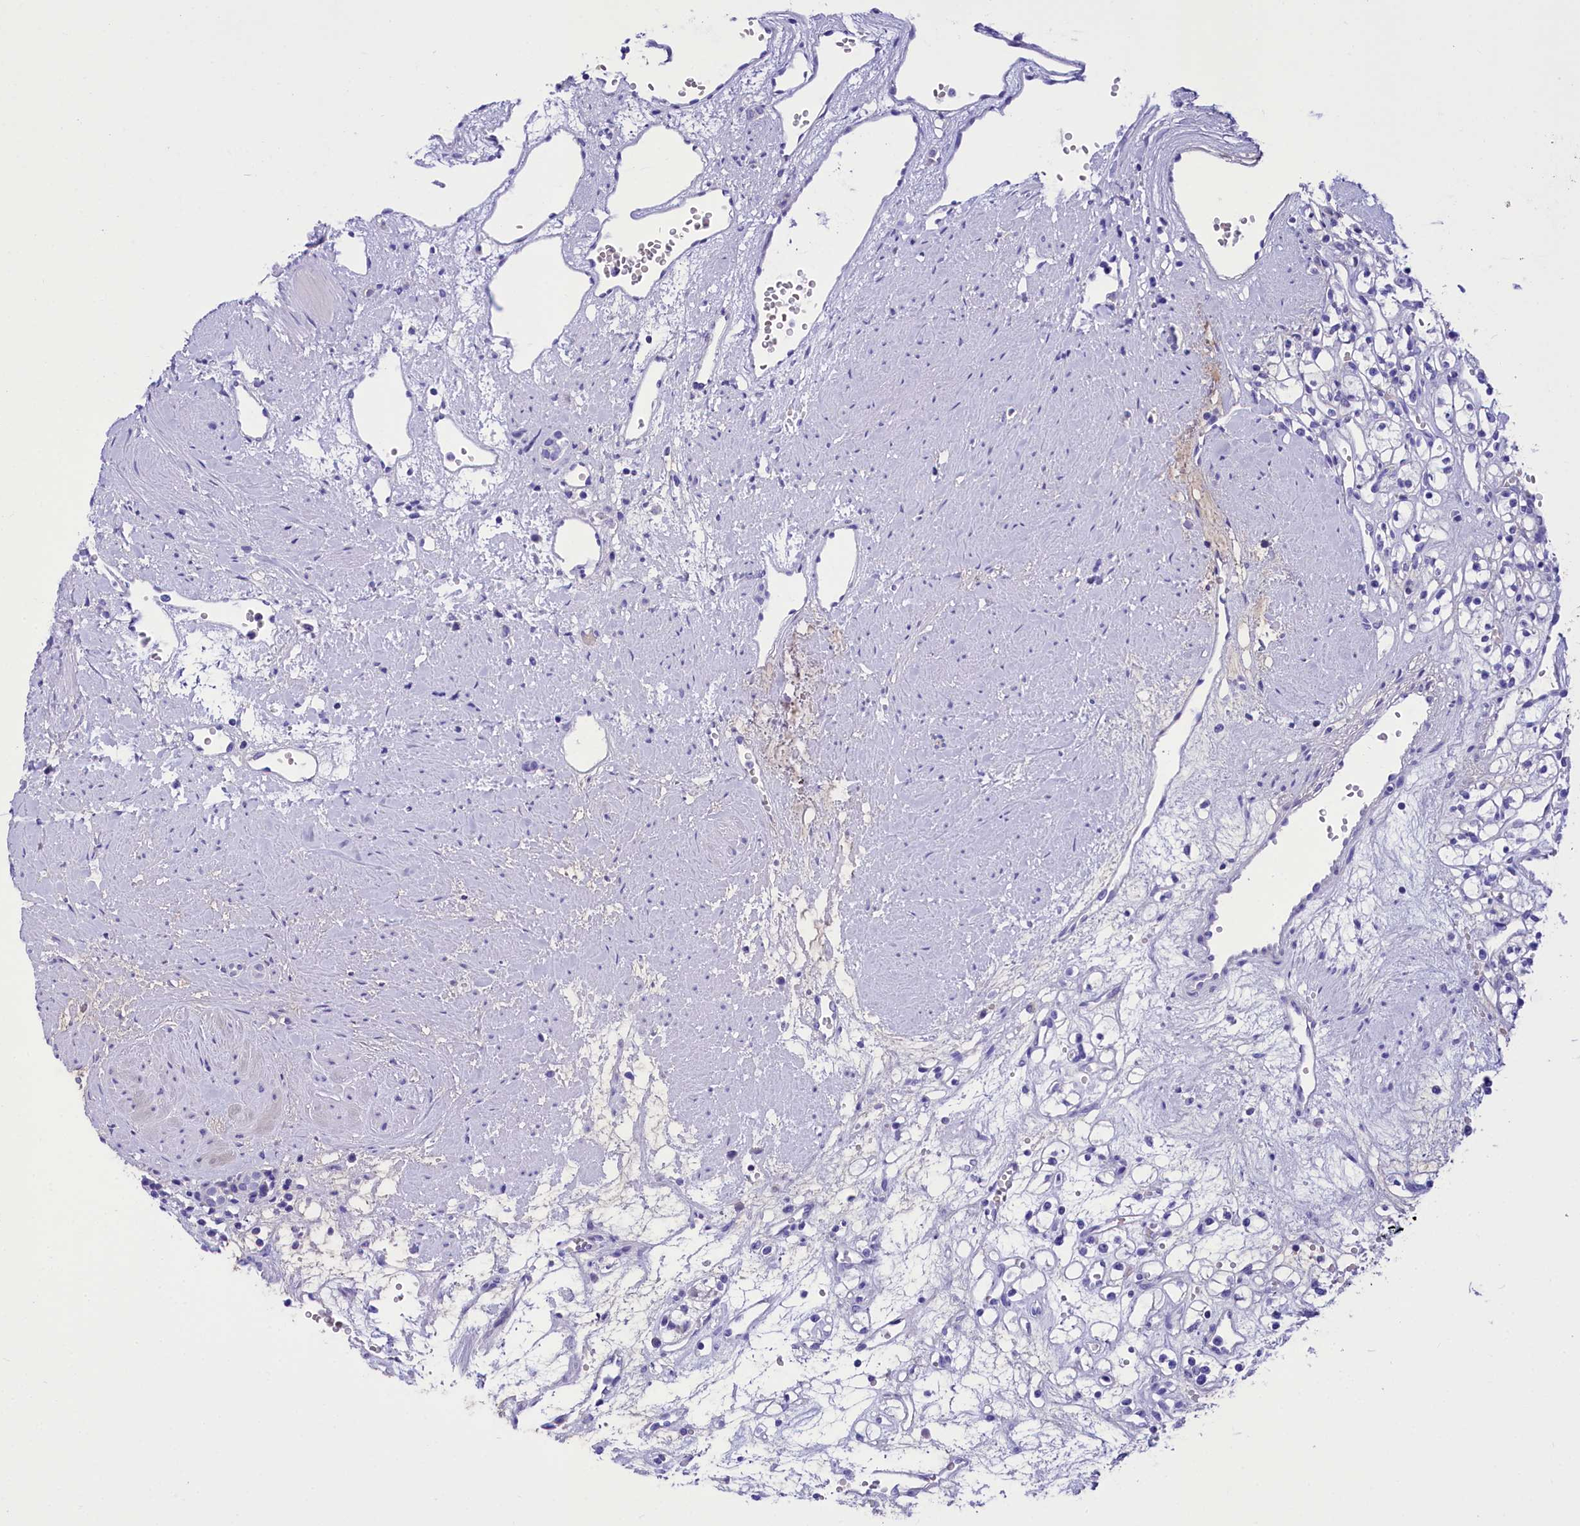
{"staining": {"intensity": "negative", "quantity": "none", "location": "none"}, "tissue": "renal cancer", "cell_type": "Tumor cells", "image_type": "cancer", "snomed": [{"axis": "morphology", "description": "Adenocarcinoma, NOS"}, {"axis": "topography", "description": "Kidney"}], "caption": "Renal adenocarcinoma was stained to show a protein in brown. There is no significant staining in tumor cells.", "gene": "TTC36", "patient": {"sex": "female", "age": 59}}